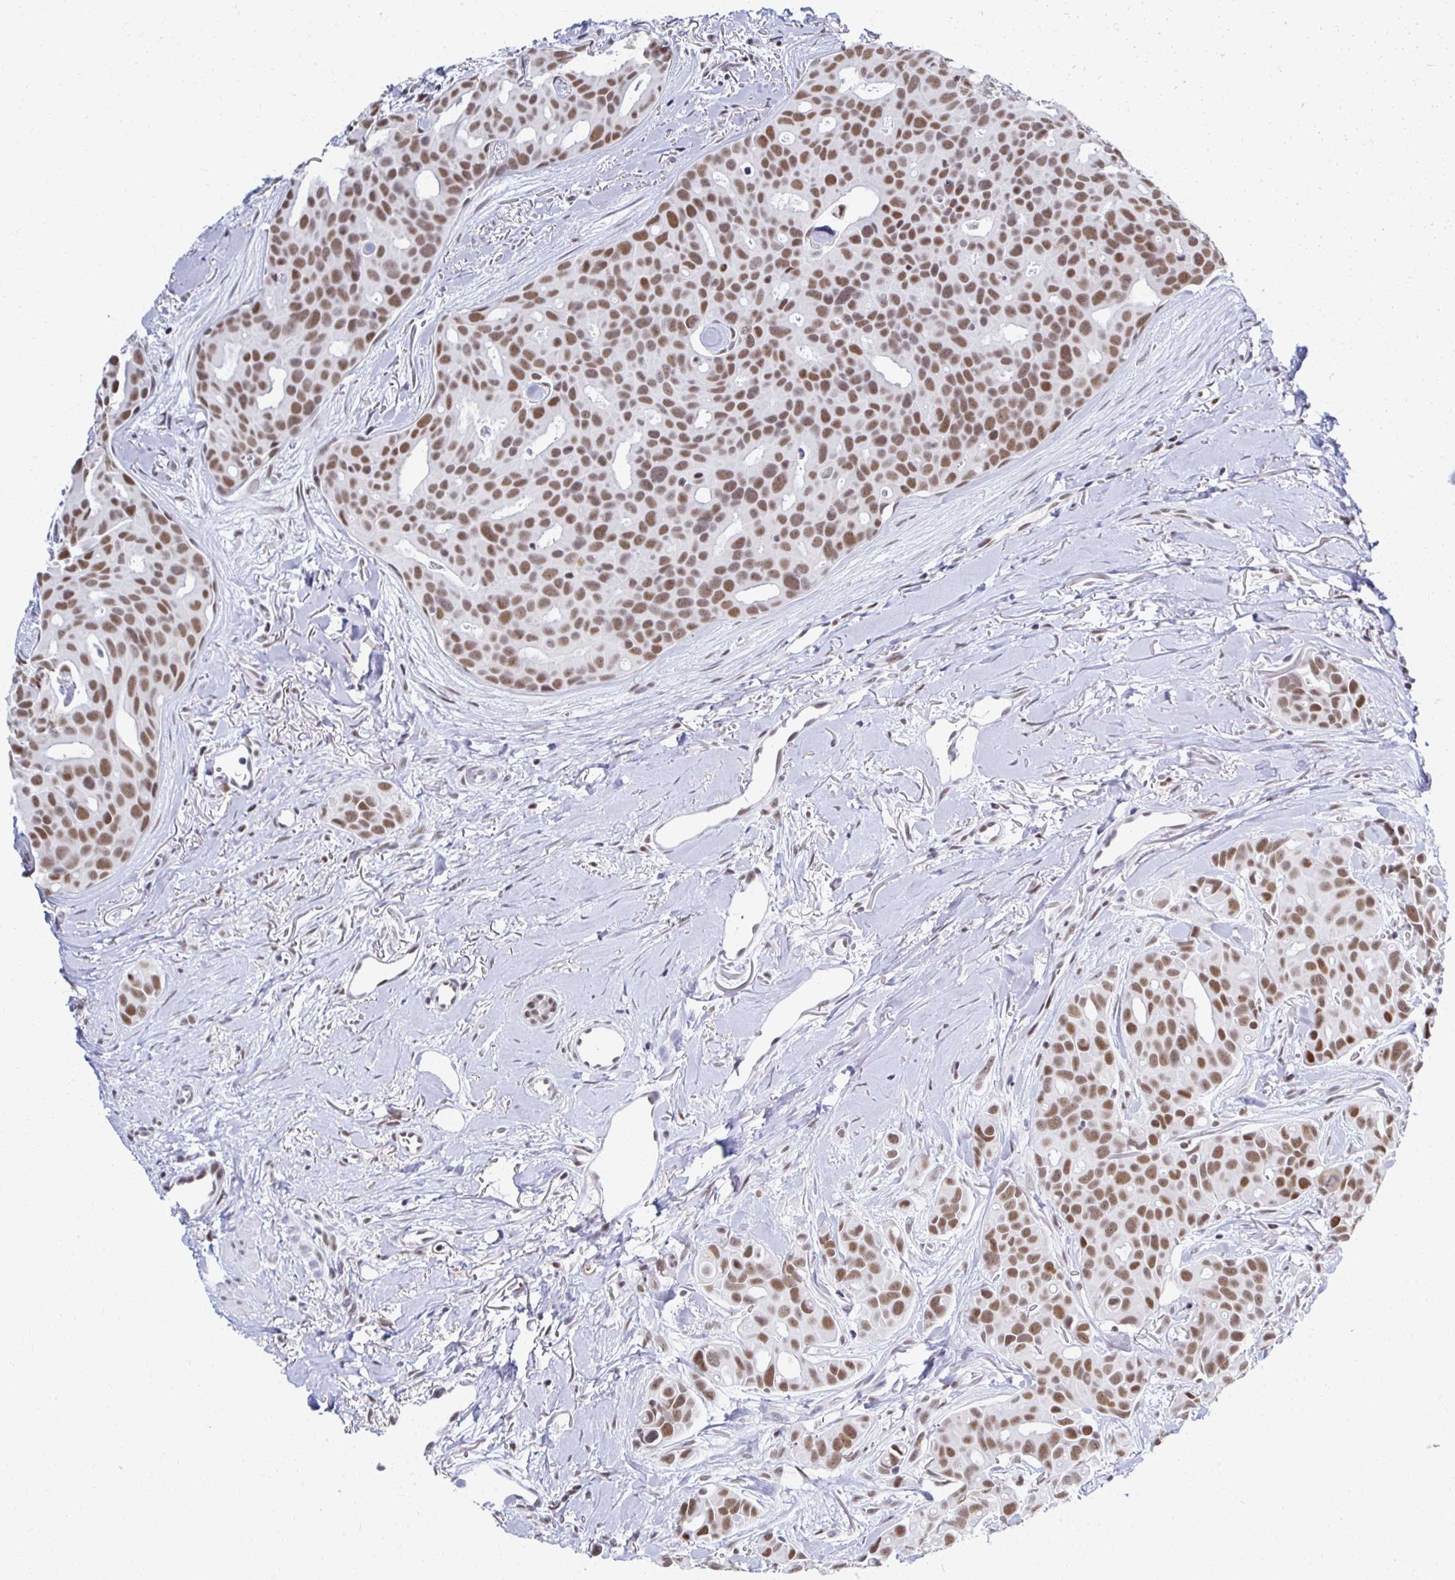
{"staining": {"intensity": "moderate", "quantity": ">75%", "location": "nuclear"}, "tissue": "breast cancer", "cell_type": "Tumor cells", "image_type": "cancer", "snomed": [{"axis": "morphology", "description": "Duct carcinoma"}, {"axis": "topography", "description": "Breast"}], "caption": "Breast cancer was stained to show a protein in brown. There is medium levels of moderate nuclear positivity in about >75% of tumor cells. (Stains: DAB (3,3'-diaminobenzidine) in brown, nuclei in blue, Microscopy: brightfield microscopy at high magnification).", "gene": "IRF7", "patient": {"sex": "female", "age": 54}}